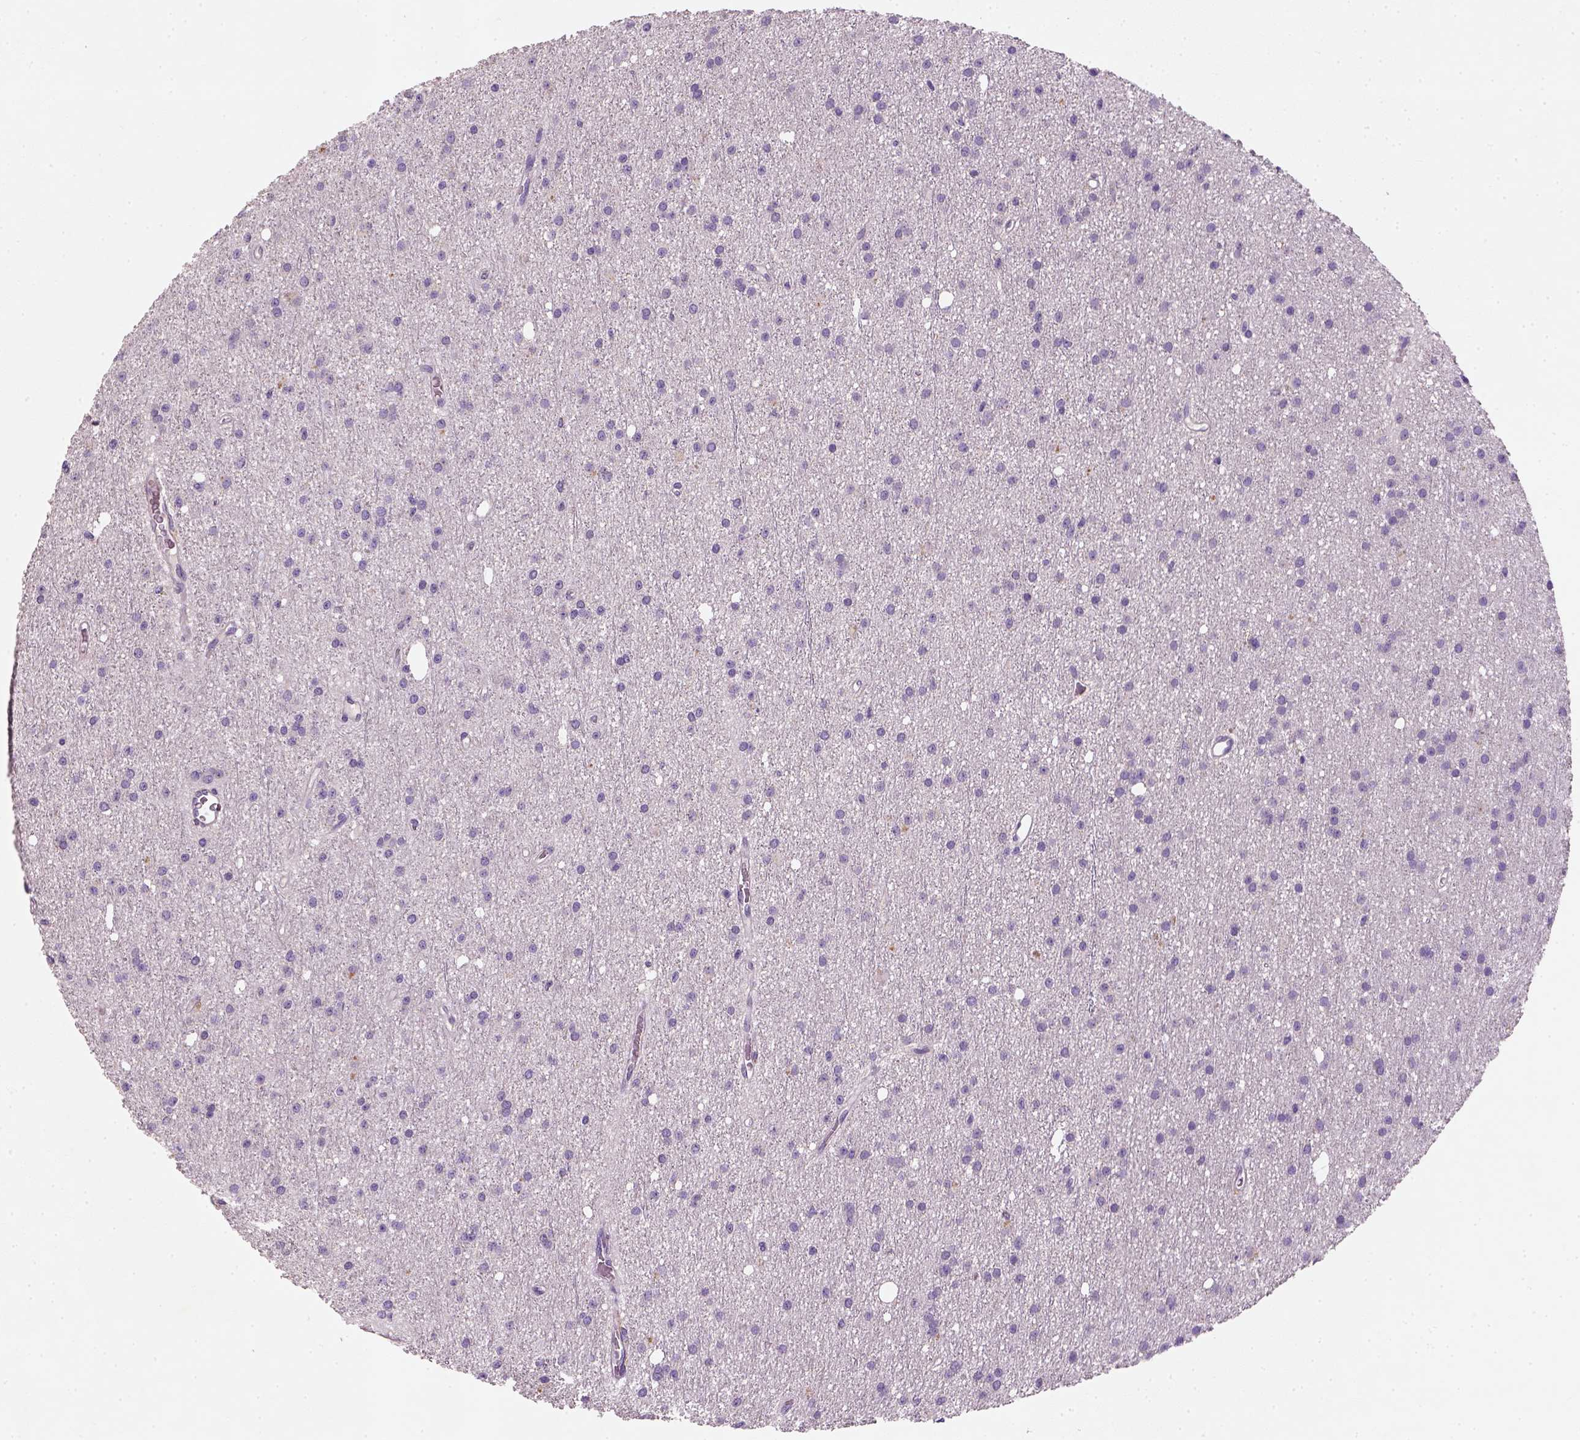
{"staining": {"intensity": "negative", "quantity": "none", "location": "none"}, "tissue": "glioma", "cell_type": "Tumor cells", "image_type": "cancer", "snomed": [{"axis": "morphology", "description": "Glioma, malignant, Low grade"}, {"axis": "topography", "description": "Brain"}], "caption": "An IHC histopathology image of glioma is shown. There is no staining in tumor cells of glioma.", "gene": "NUDT6", "patient": {"sex": "male", "age": 27}}